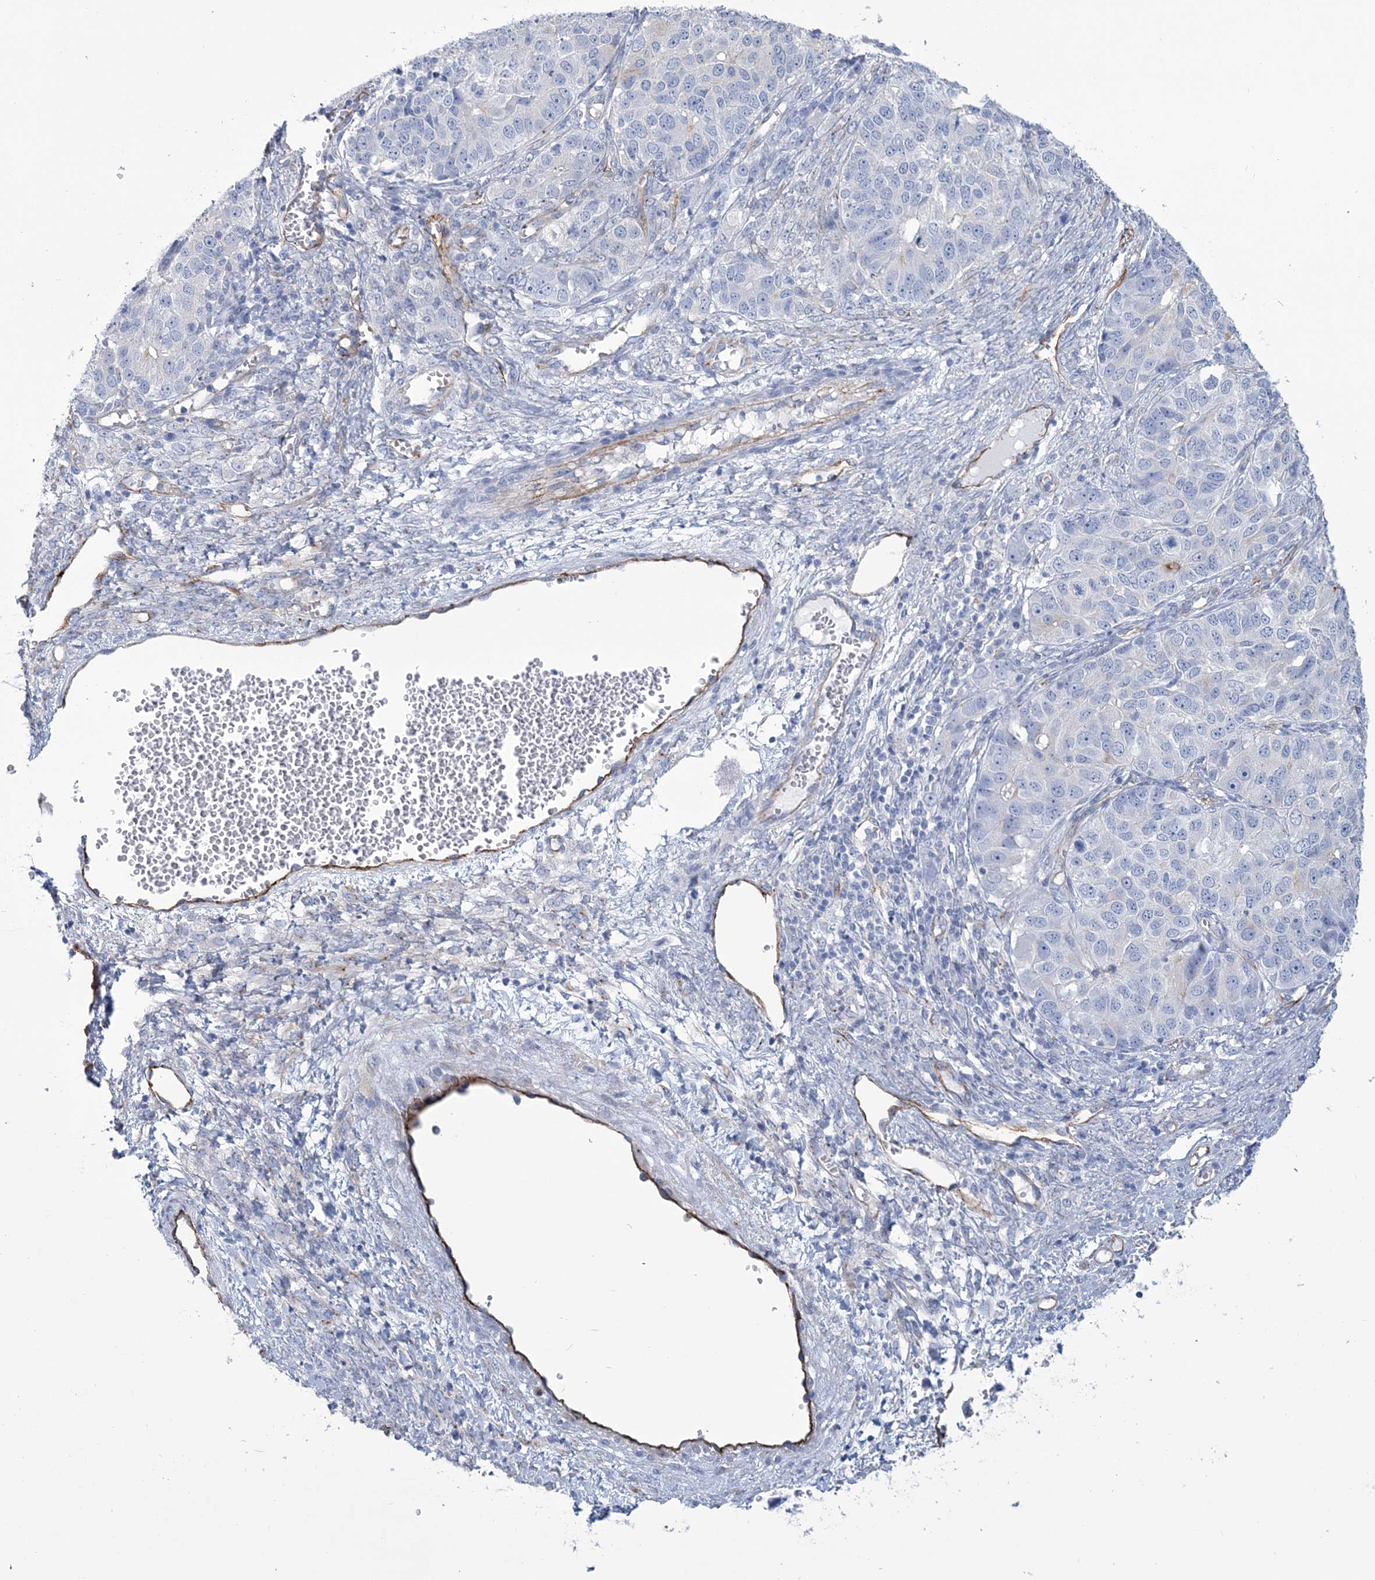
{"staining": {"intensity": "negative", "quantity": "none", "location": "none"}, "tissue": "ovarian cancer", "cell_type": "Tumor cells", "image_type": "cancer", "snomed": [{"axis": "morphology", "description": "Carcinoma, endometroid"}, {"axis": "topography", "description": "Ovary"}], "caption": "This is an immunohistochemistry (IHC) image of human ovarian cancer (endometroid carcinoma). There is no expression in tumor cells.", "gene": "RAB11FIP5", "patient": {"sex": "female", "age": 51}}